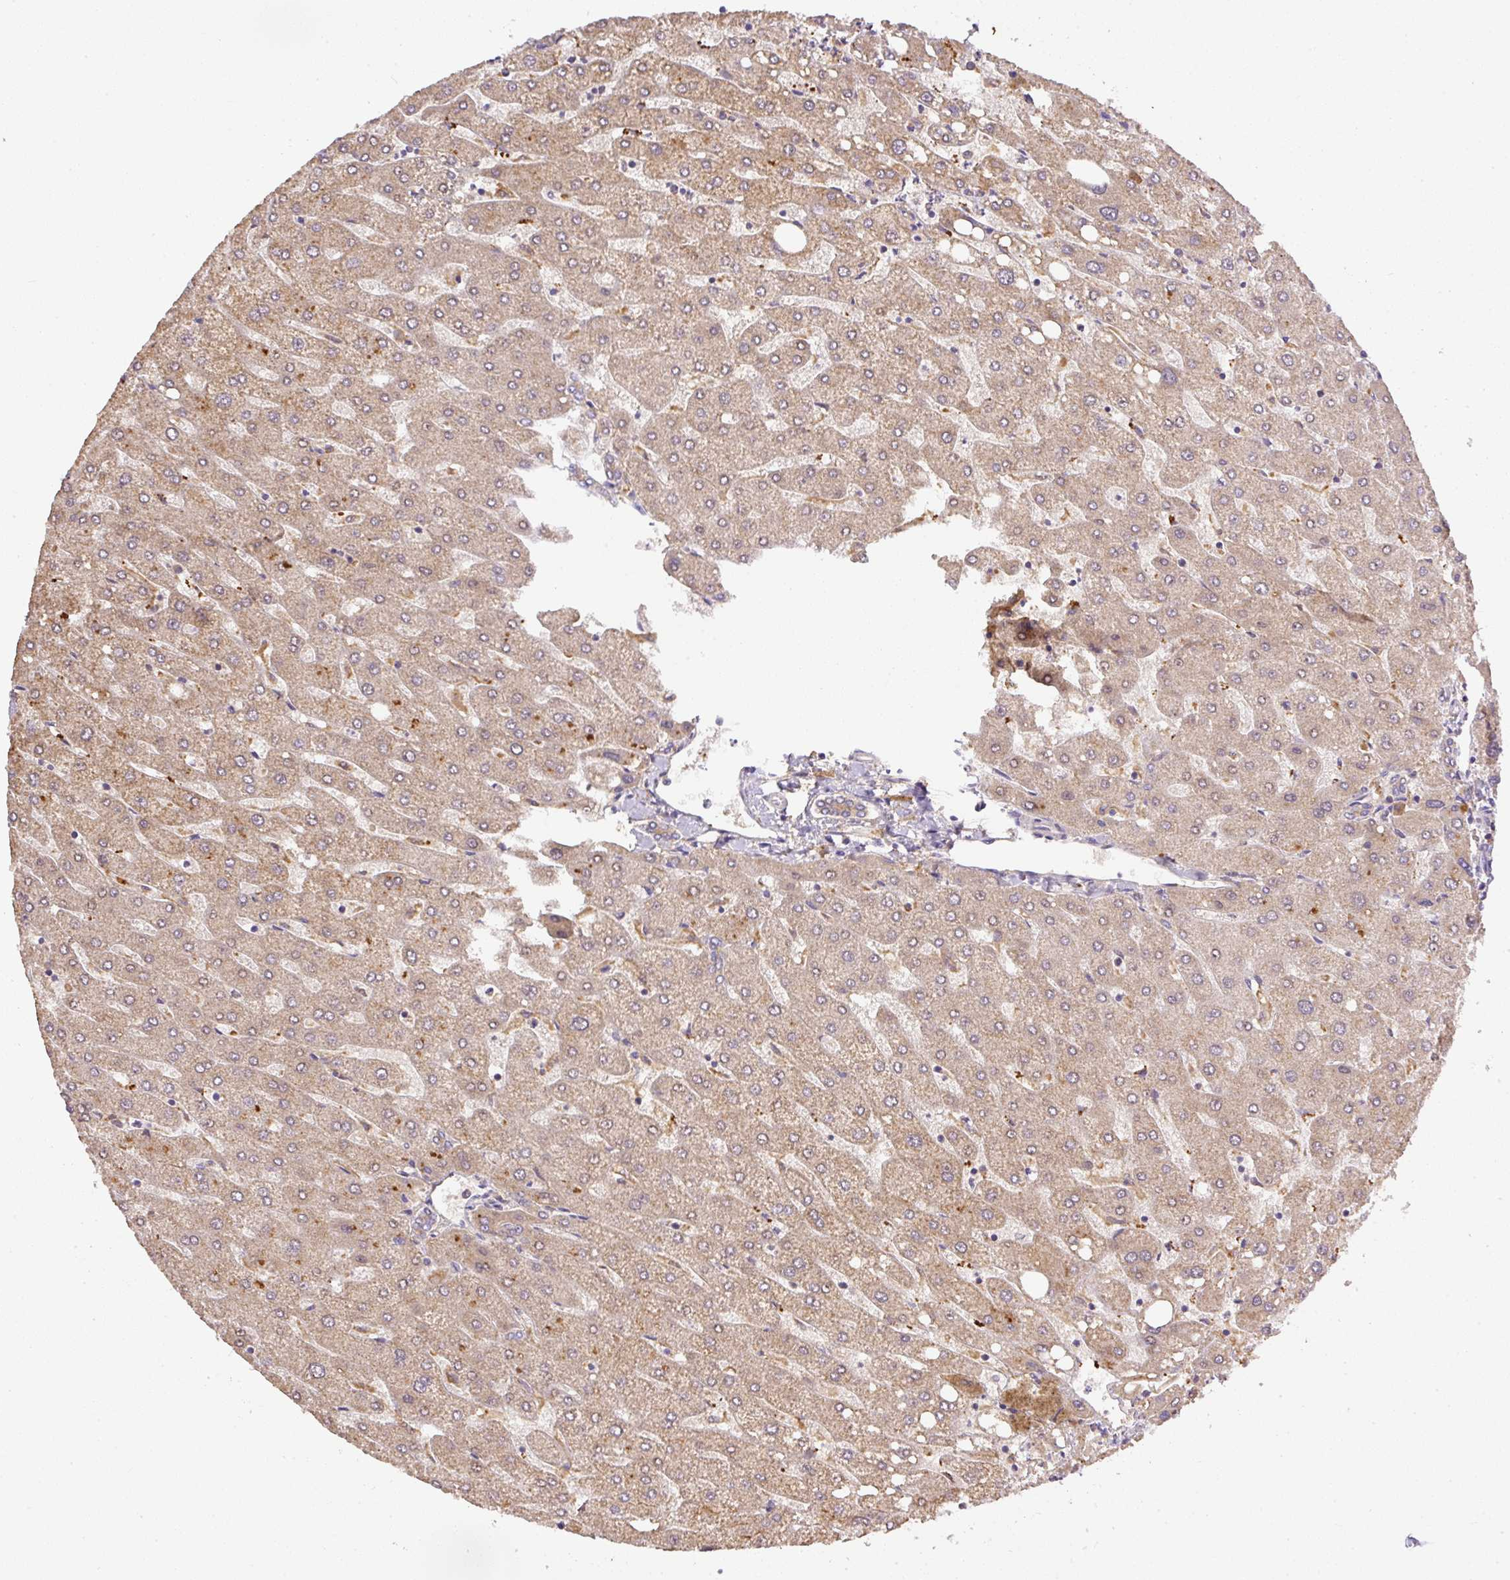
{"staining": {"intensity": "moderate", "quantity": ">75%", "location": "cytoplasmic/membranous"}, "tissue": "liver", "cell_type": "Cholangiocytes", "image_type": "normal", "snomed": [{"axis": "morphology", "description": "Normal tissue, NOS"}, {"axis": "topography", "description": "Liver"}], "caption": "The image reveals staining of normal liver, revealing moderate cytoplasmic/membranous protein expression (brown color) within cholangiocytes. (Stains: DAB (3,3'-diaminobenzidine) in brown, nuclei in blue, Microscopy: brightfield microscopy at high magnification).", "gene": "DAPK1", "patient": {"sex": "male", "age": 67}}